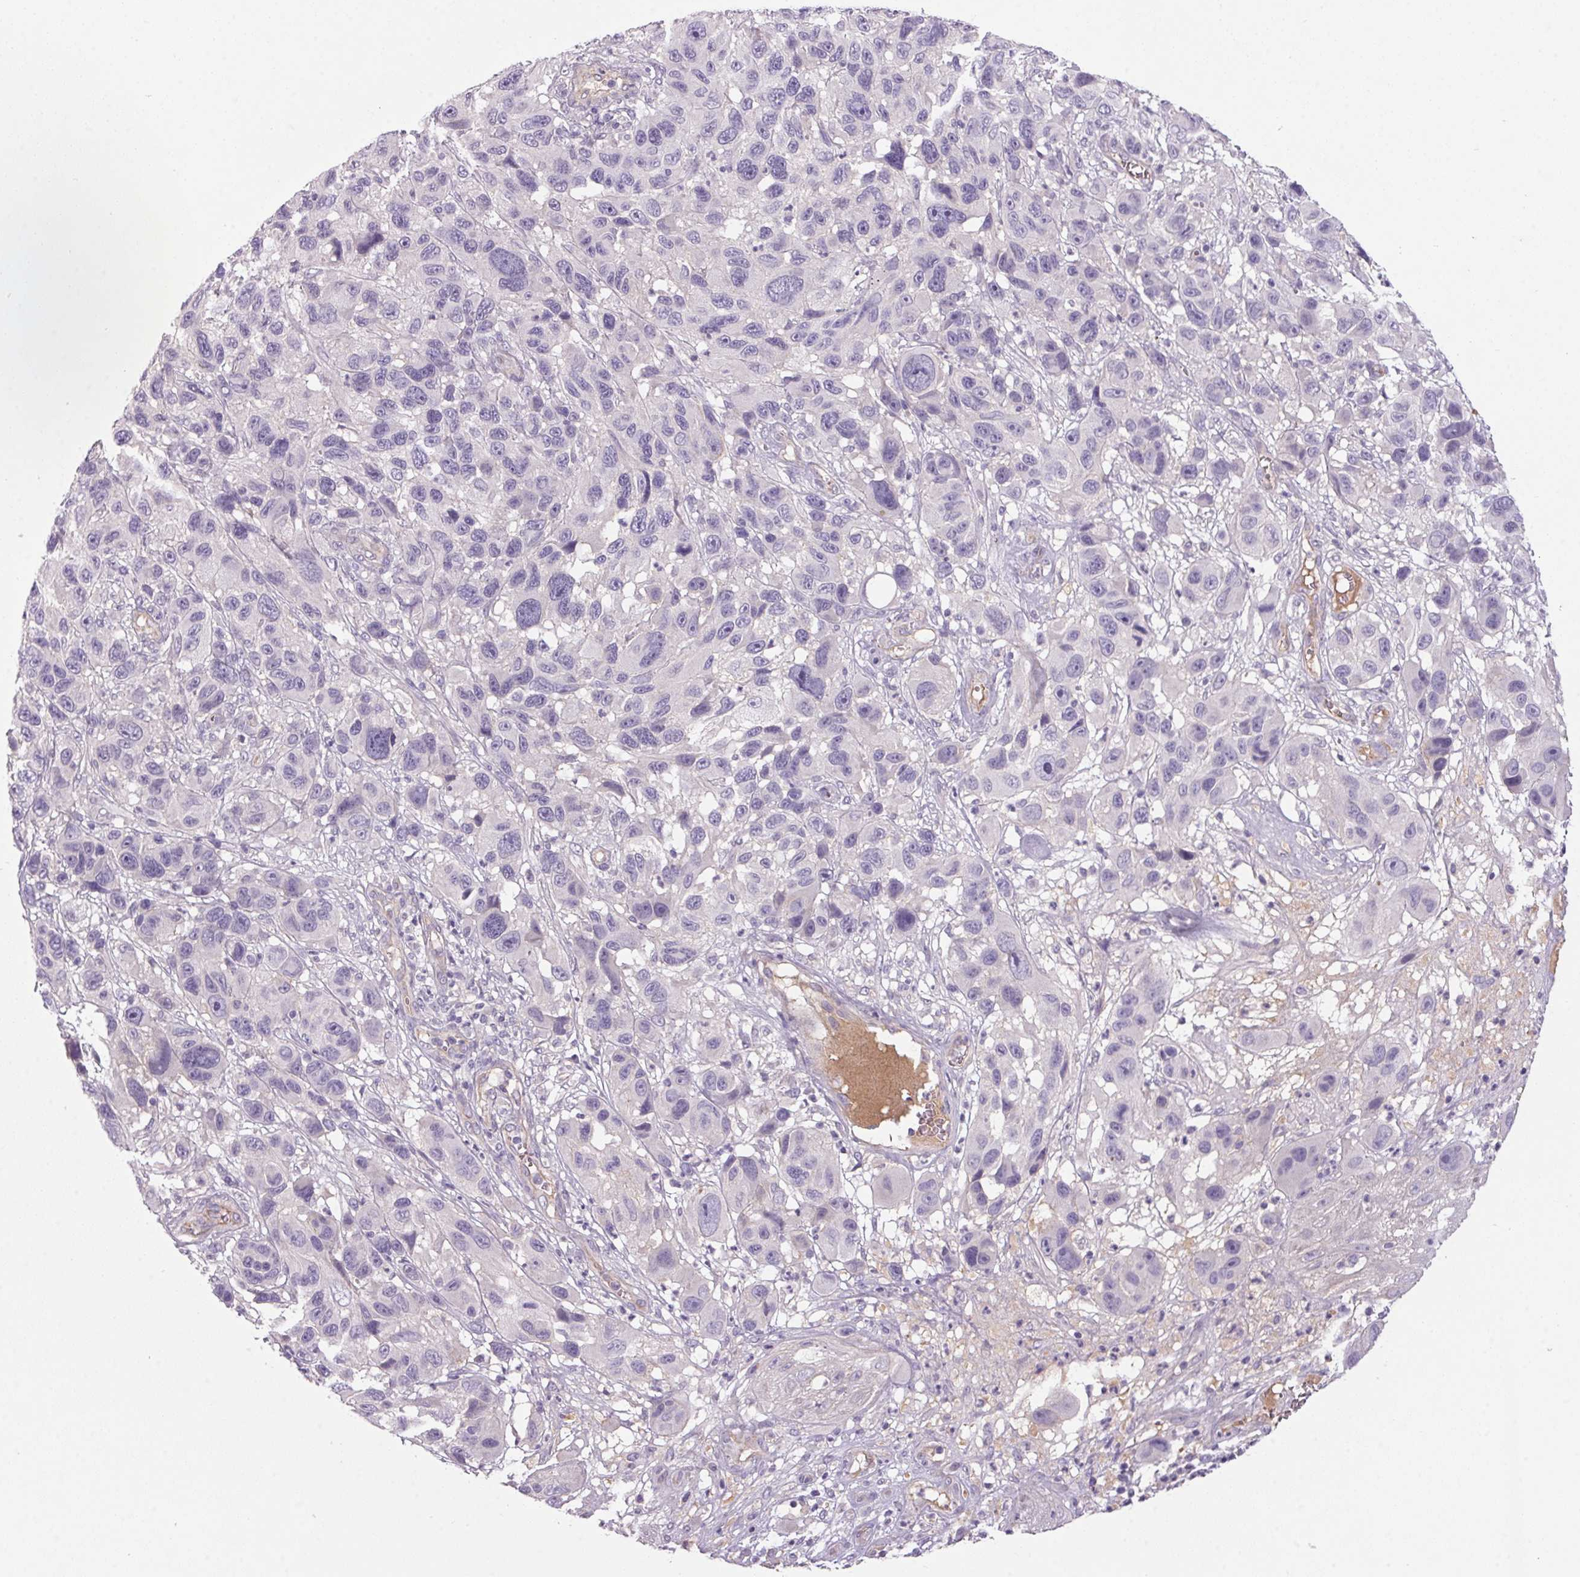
{"staining": {"intensity": "negative", "quantity": "none", "location": "none"}, "tissue": "melanoma", "cell_type": "Tumor cells", "image_type": "cancer", "snomed": [{"axis": "morphology", "description": "Malignant melanoma, NOS"}, {"axis": "topography", "description": "Skin"}], "caption": "Immunohistochemistry histopathology image of melanoma stained for a protein (brown), which displays no positivity in tumor cells.", "gene": "APOC4", "patient": {"sex": "male", "age": 53}}